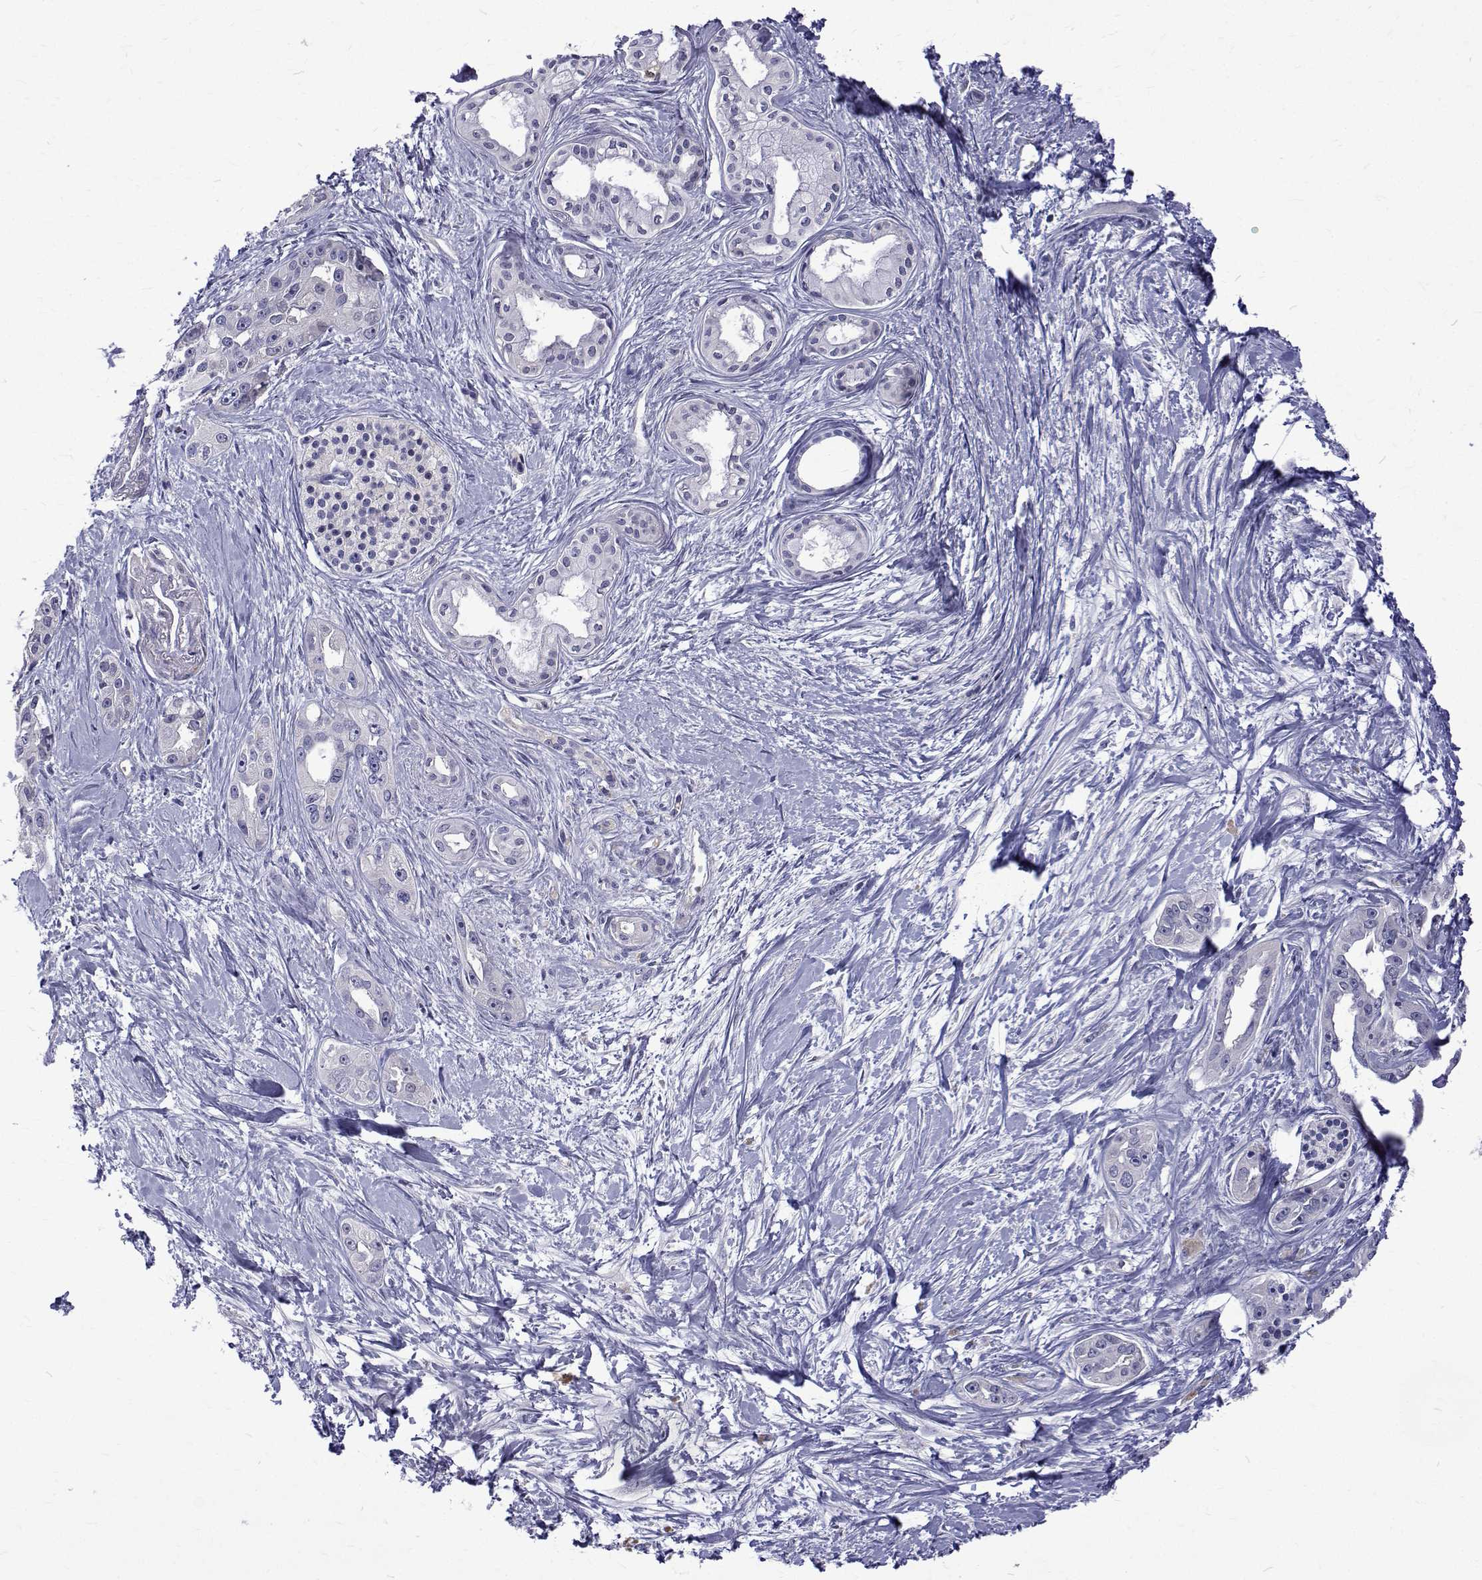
{"staining": {"intensity": "negative", "quantity": "none", "location": "none"}, "tissue": "pancreatic cancer", "cell_type": "Tumor cells", "image_type": "cancer", "snomed": [{"axis": "morphology", "description": "Adenocarcinoma, NOS"}, {"axis": "topography", "description": "Pancreas"}], "caption": "Immunohistochemistry (IHC) histopathology image of pancreatic cancer (adenocarcinoma) stained for a protein (brown), which shows no staining in tumor cells. (Brightfield microscopy of DAB IHC at high magnification).", "gene": "PADI1", "patient": {"sex": "female", "age": 50}}